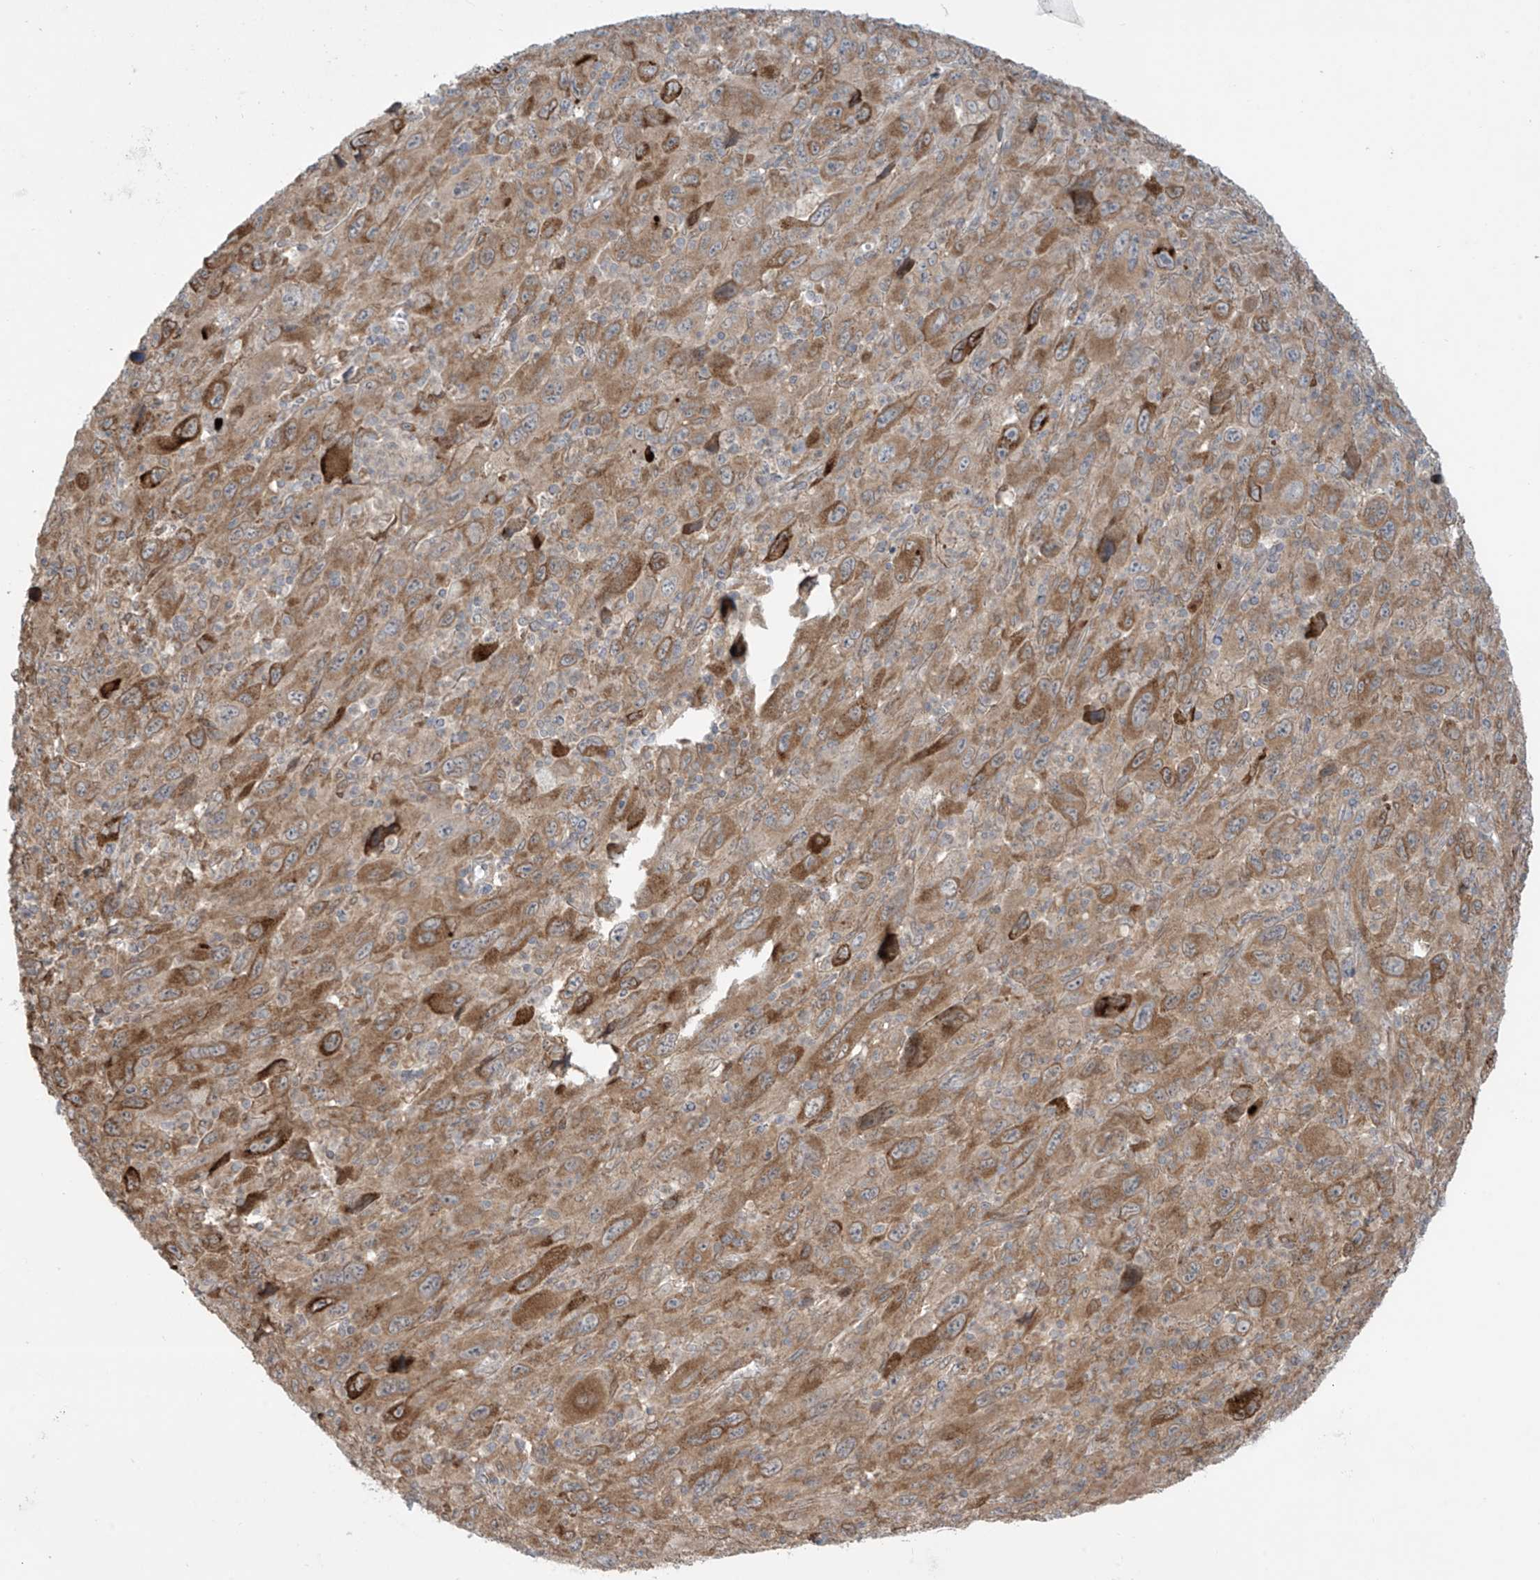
{"staining": {"intensity": "moderate", "quantity": ">75%", "location": "cytoplasmic/membranous"}, "tissue": "melanoma", "cell_type": "Tumor cells", "image_type": "cancer", "snomed": [{"axis": "morphology", "description": "Malignant melanoma, Metastatic site"}, {"axis": "topography", "description": "Skin"}], "caption": "The photomicrograph displays staining of melanoma, revealing moderate cytoplasmic/membranous protein positivity (brown color) within tumor cells.", "gene": "PPAT", "patient": {"sex": "female", "age": 56}}